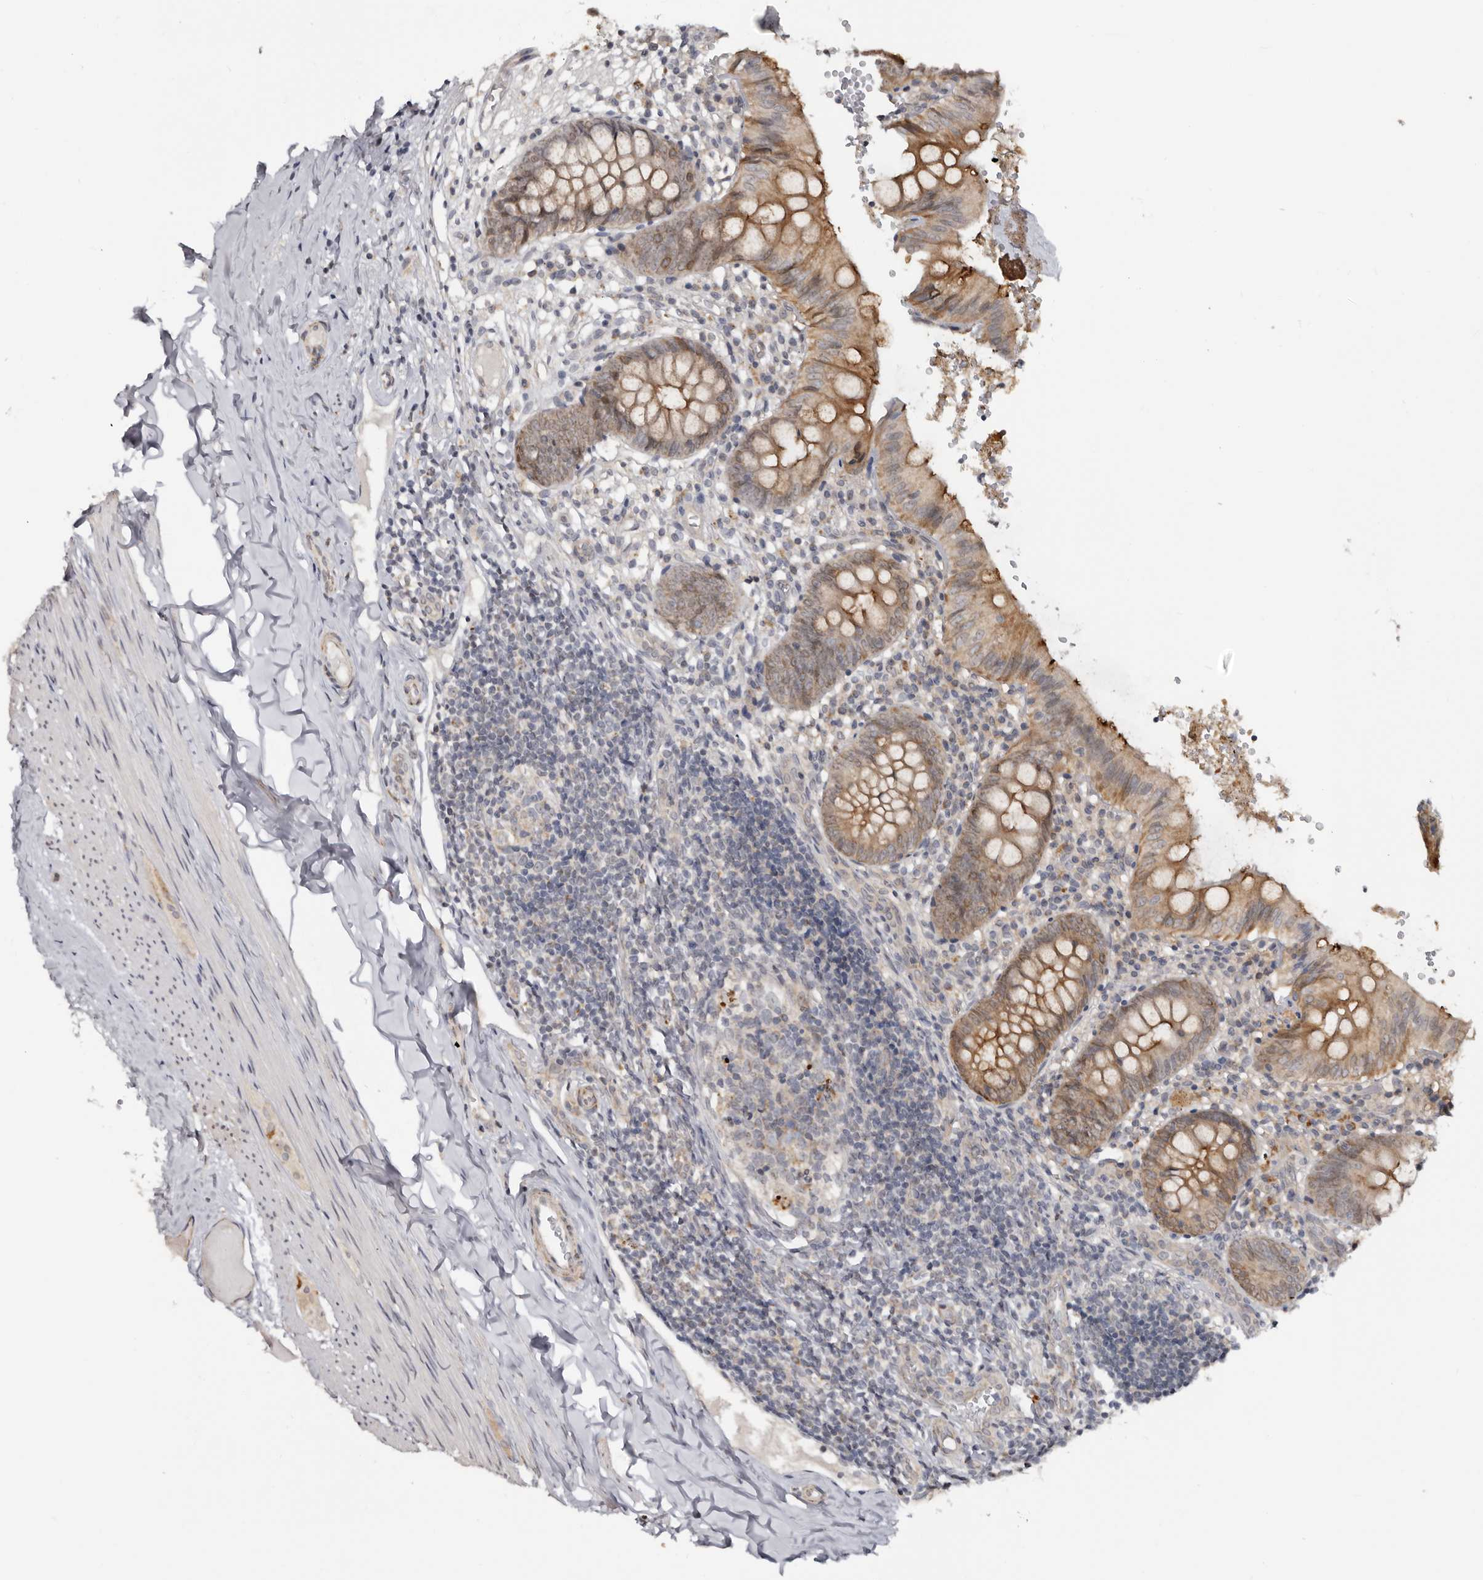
{"staining": {"intensity": "moderate", "quantity": ">75%", "location": "cytoplasmic/membranous,nuclear"}, "tissue": "appendix", "cell_type": "Glandular cells", "image_type": "normal", "snomed": [{"axis": "morphology", "description": "Normal tissue, NOS"}, {"axis": "topography", "description": "Appendix"}], "caption": "The immunohistochemical stain shows moderate cytoplasmic/membranous,nuclear expression in glandular cells of unremarkable appendix. (DAB (3,3'-diaminobenzidine) = brown stain, brightfield microscopy at high magnification).", "gene": "BAD", "patient": {"sex": "male", "age": 8}}